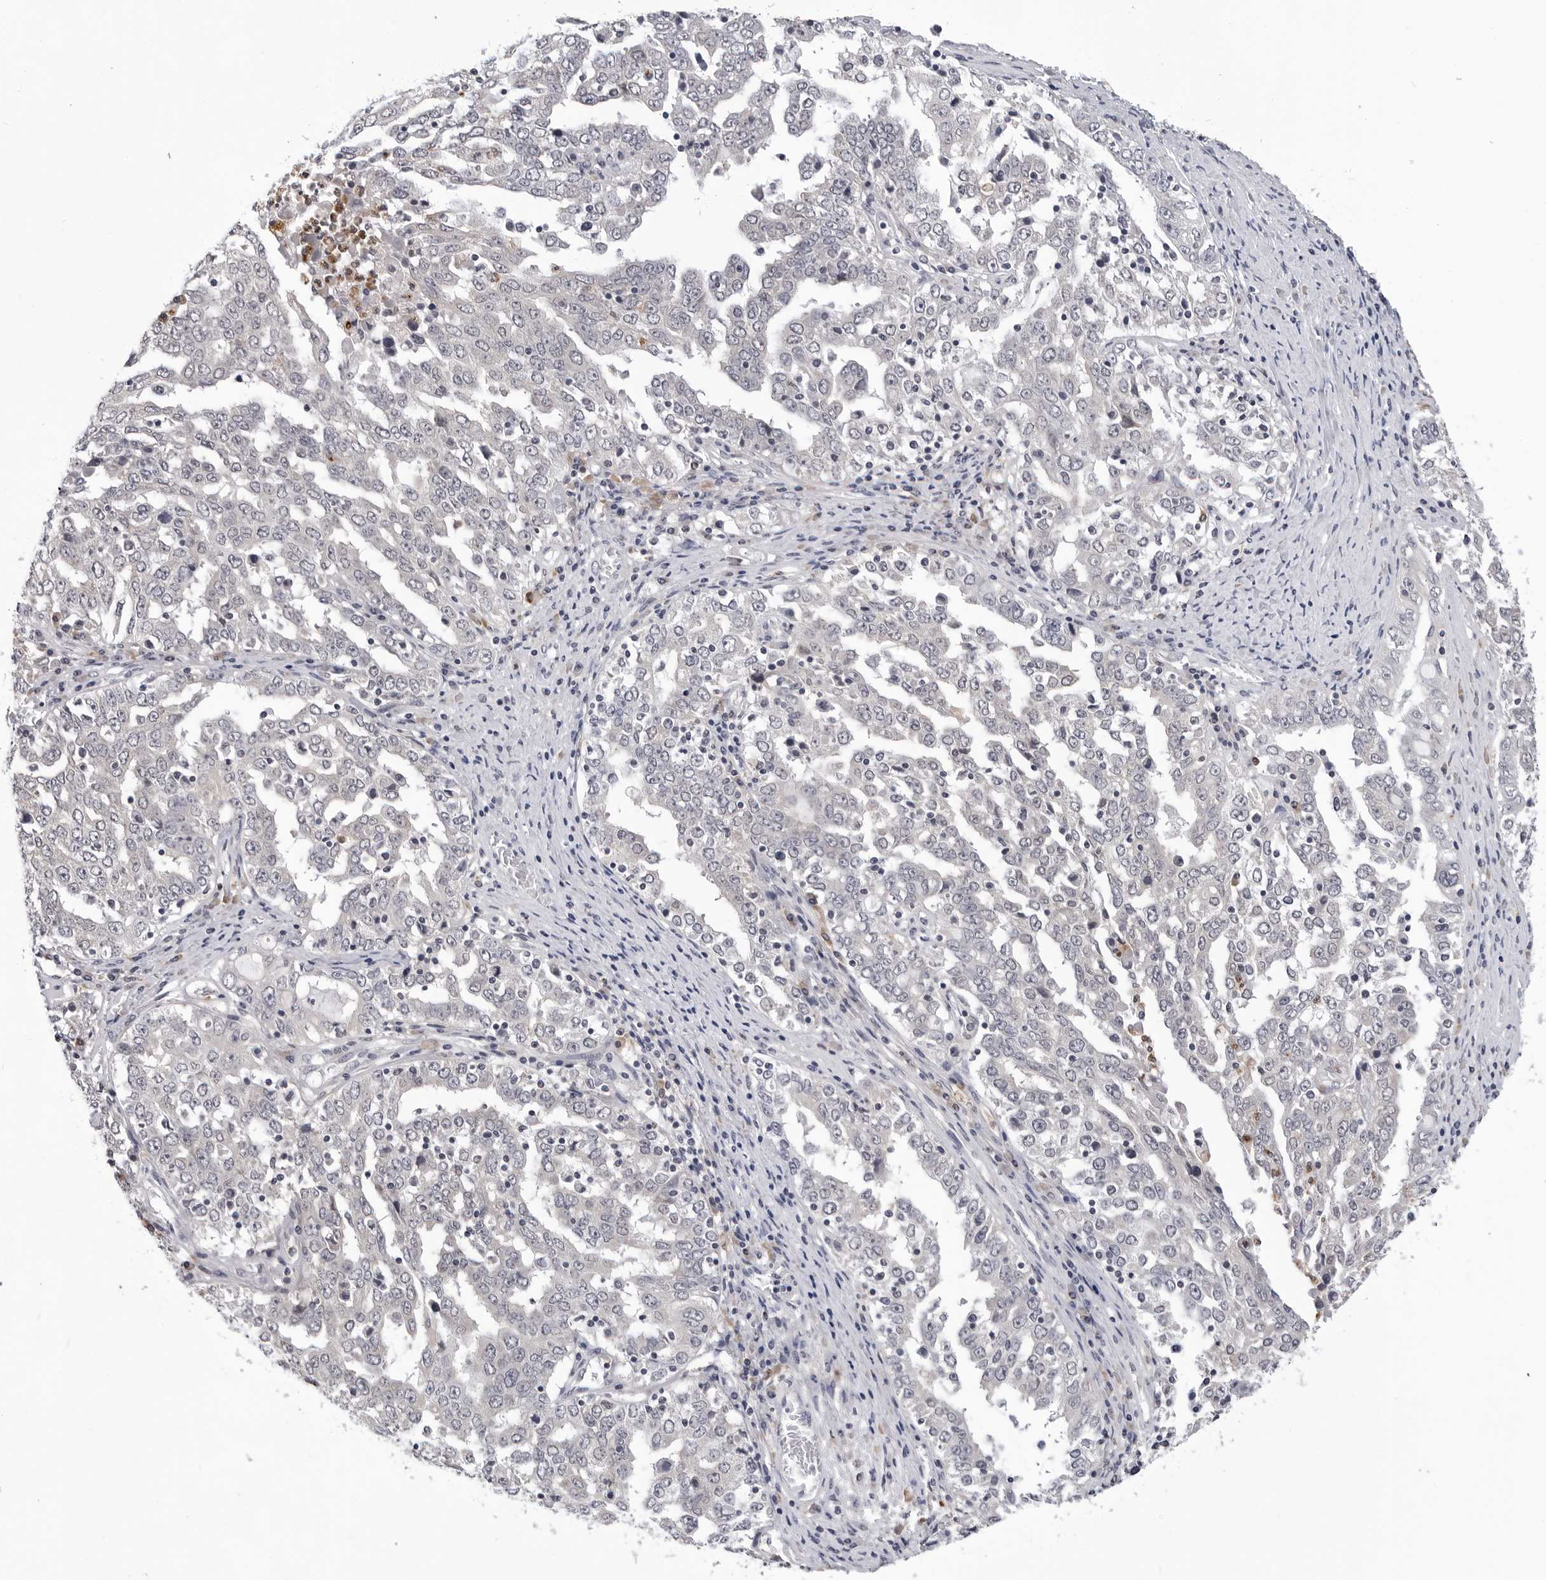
{"staining": {"intensity": "negative", "quantity": "none", "location": "none"}, "tissue": "ovarian cancer", "cell_type": "Tumor cells", "image_type": "cancer", "snomed": [{"axis": "morphology", "description": "Carcinoma, endometroid"}, {"axis": "topography", "description": "Ovary"}], "caption": "This is a micrograph of immunohistochemistry staining of ovarian cancer (endometroid carcinoma), which shows no staining in tumor cells.", "gene": "TRMT13", "patient": {"sex": "female", "age": 62}}